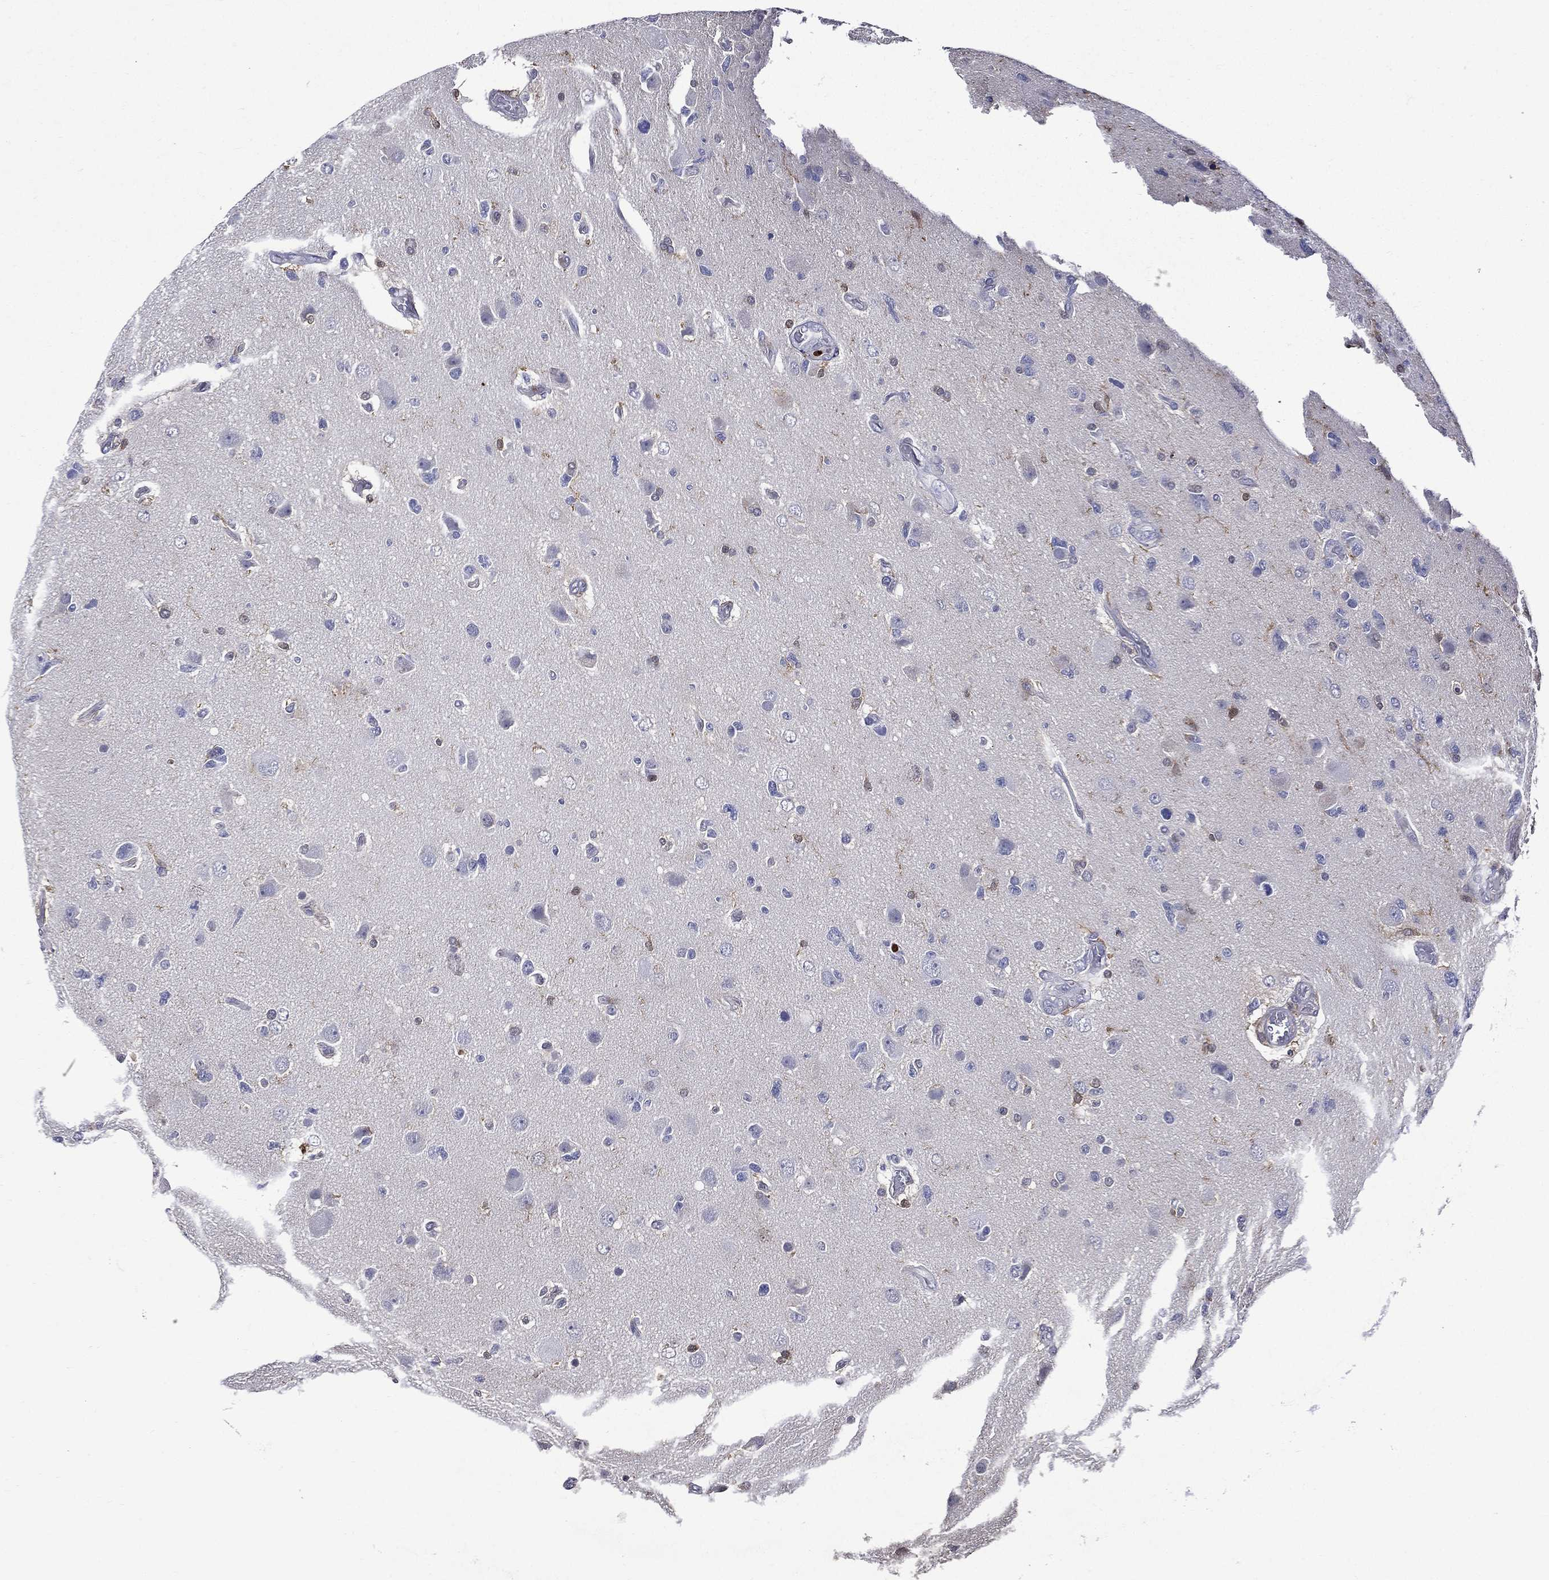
{"staining": {"intensity": "negative", "quantity": "none", "location": "none"}, "tissue": "glioma", "cell_type": "Tumor cells", "image_type": "cancer", "snomed": [{"axis": "morphology", "description": "Glioma, malignant, High grade"}, {"axis": "topography", "description": "Cerebral cortex"}], "caption": "The micrograph reveals no staining of tumor cells in glioma.", "gene": "GPR171", "patient": {"sex": "male", "age": 70}}